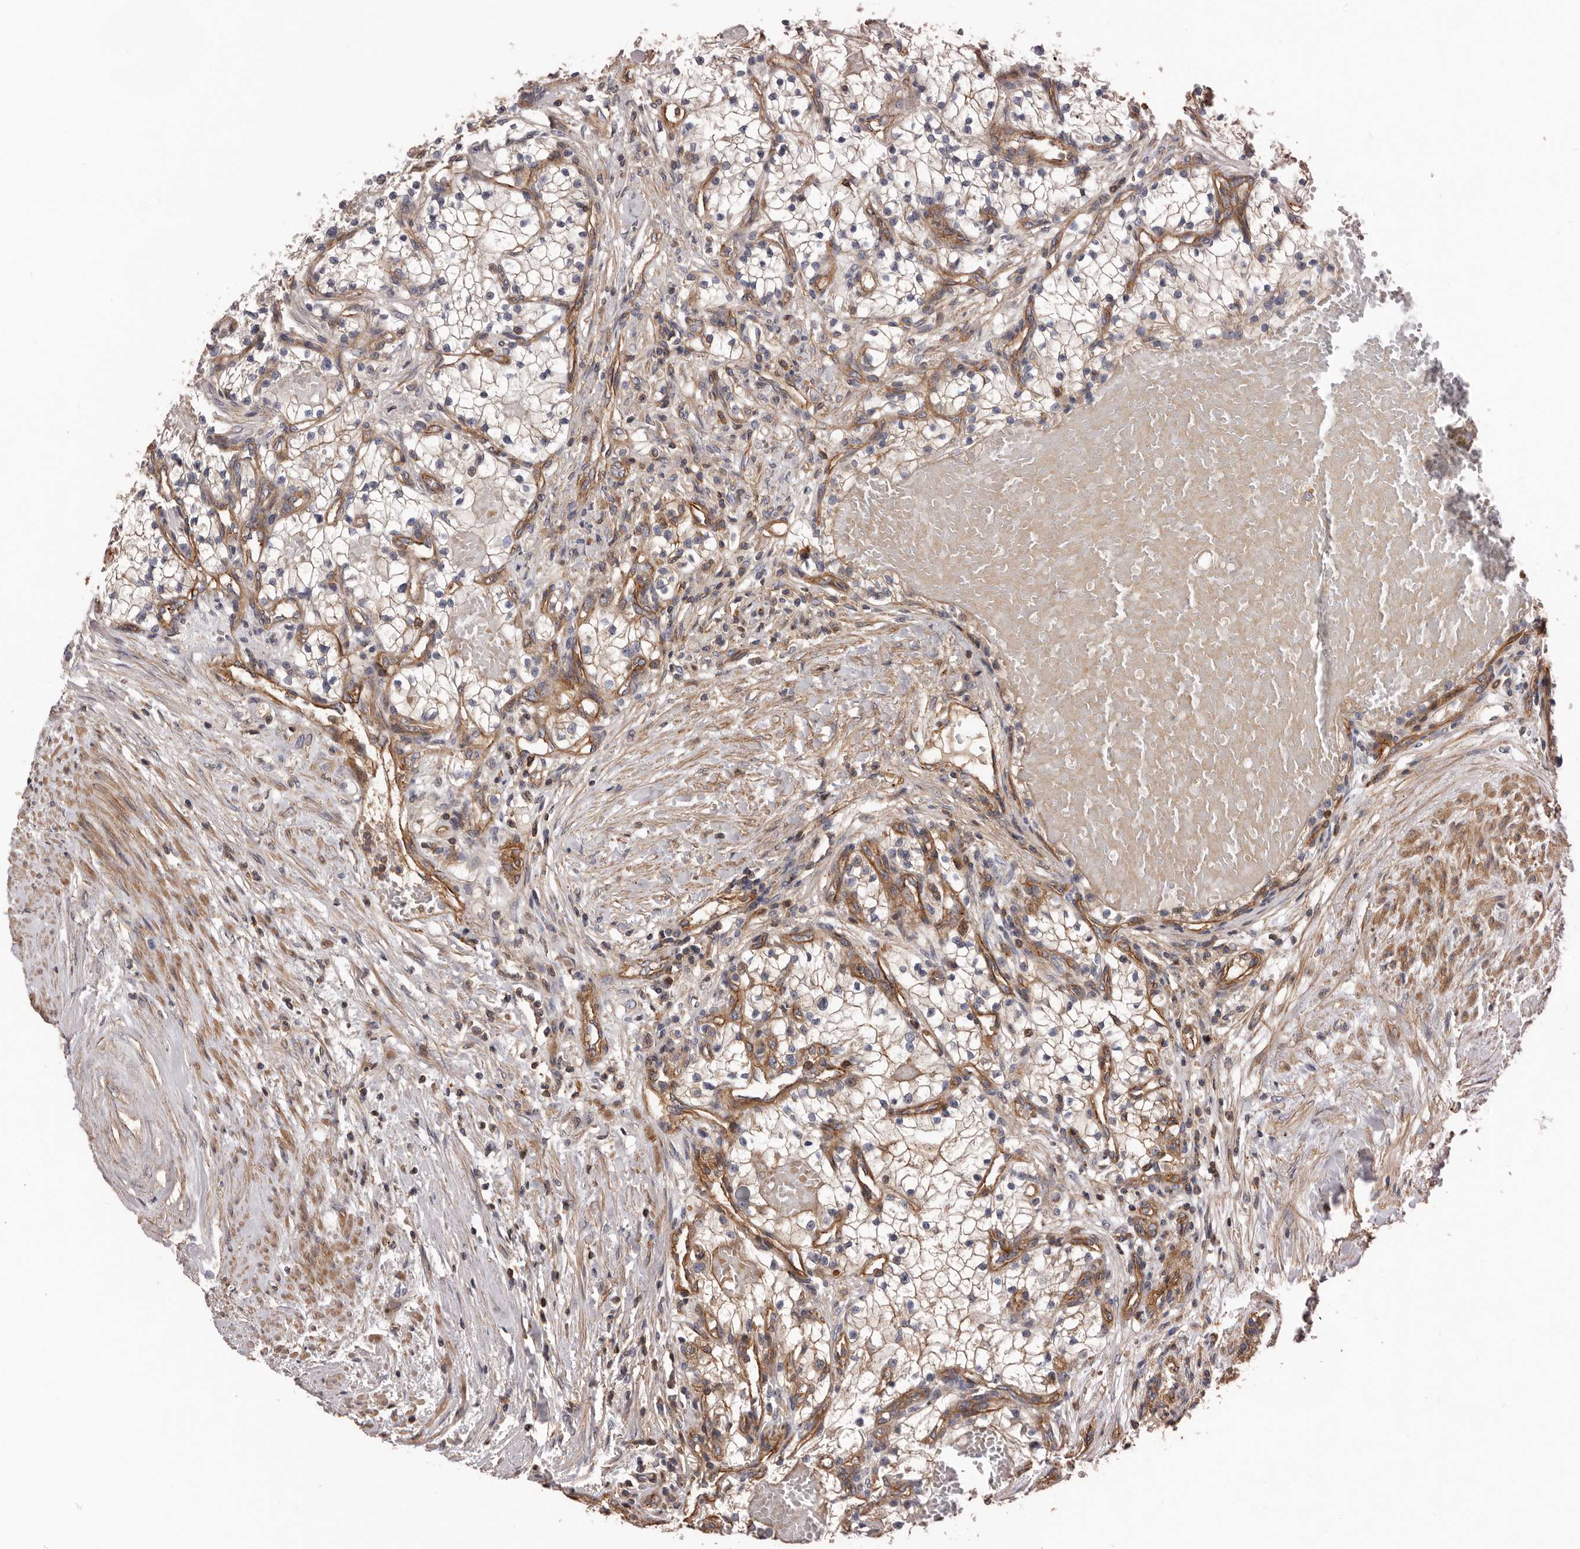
{"staining": {"intensity": "moderate", "quantity": "25%-75%", "location": "cytoplasmic/membranous"}, "tissue": "renal cancer", "cell_type": "Tumor cells", "image_type": "cancer", "snomed": [{"axis": "morphology", "description": "Normal tissue, NOS"}, {"axis": "morphology", "description": "Adenocarcinoma, NOS"}, {"axis": "topography", "description": "Kidney"}], "caption": "A brown stain shows moderate cytoplasmic/membranous staining of a protein in renal cancer tumor cells.", "gene": "PNRC2", "patient": {"sex": "male", "age": 68}}